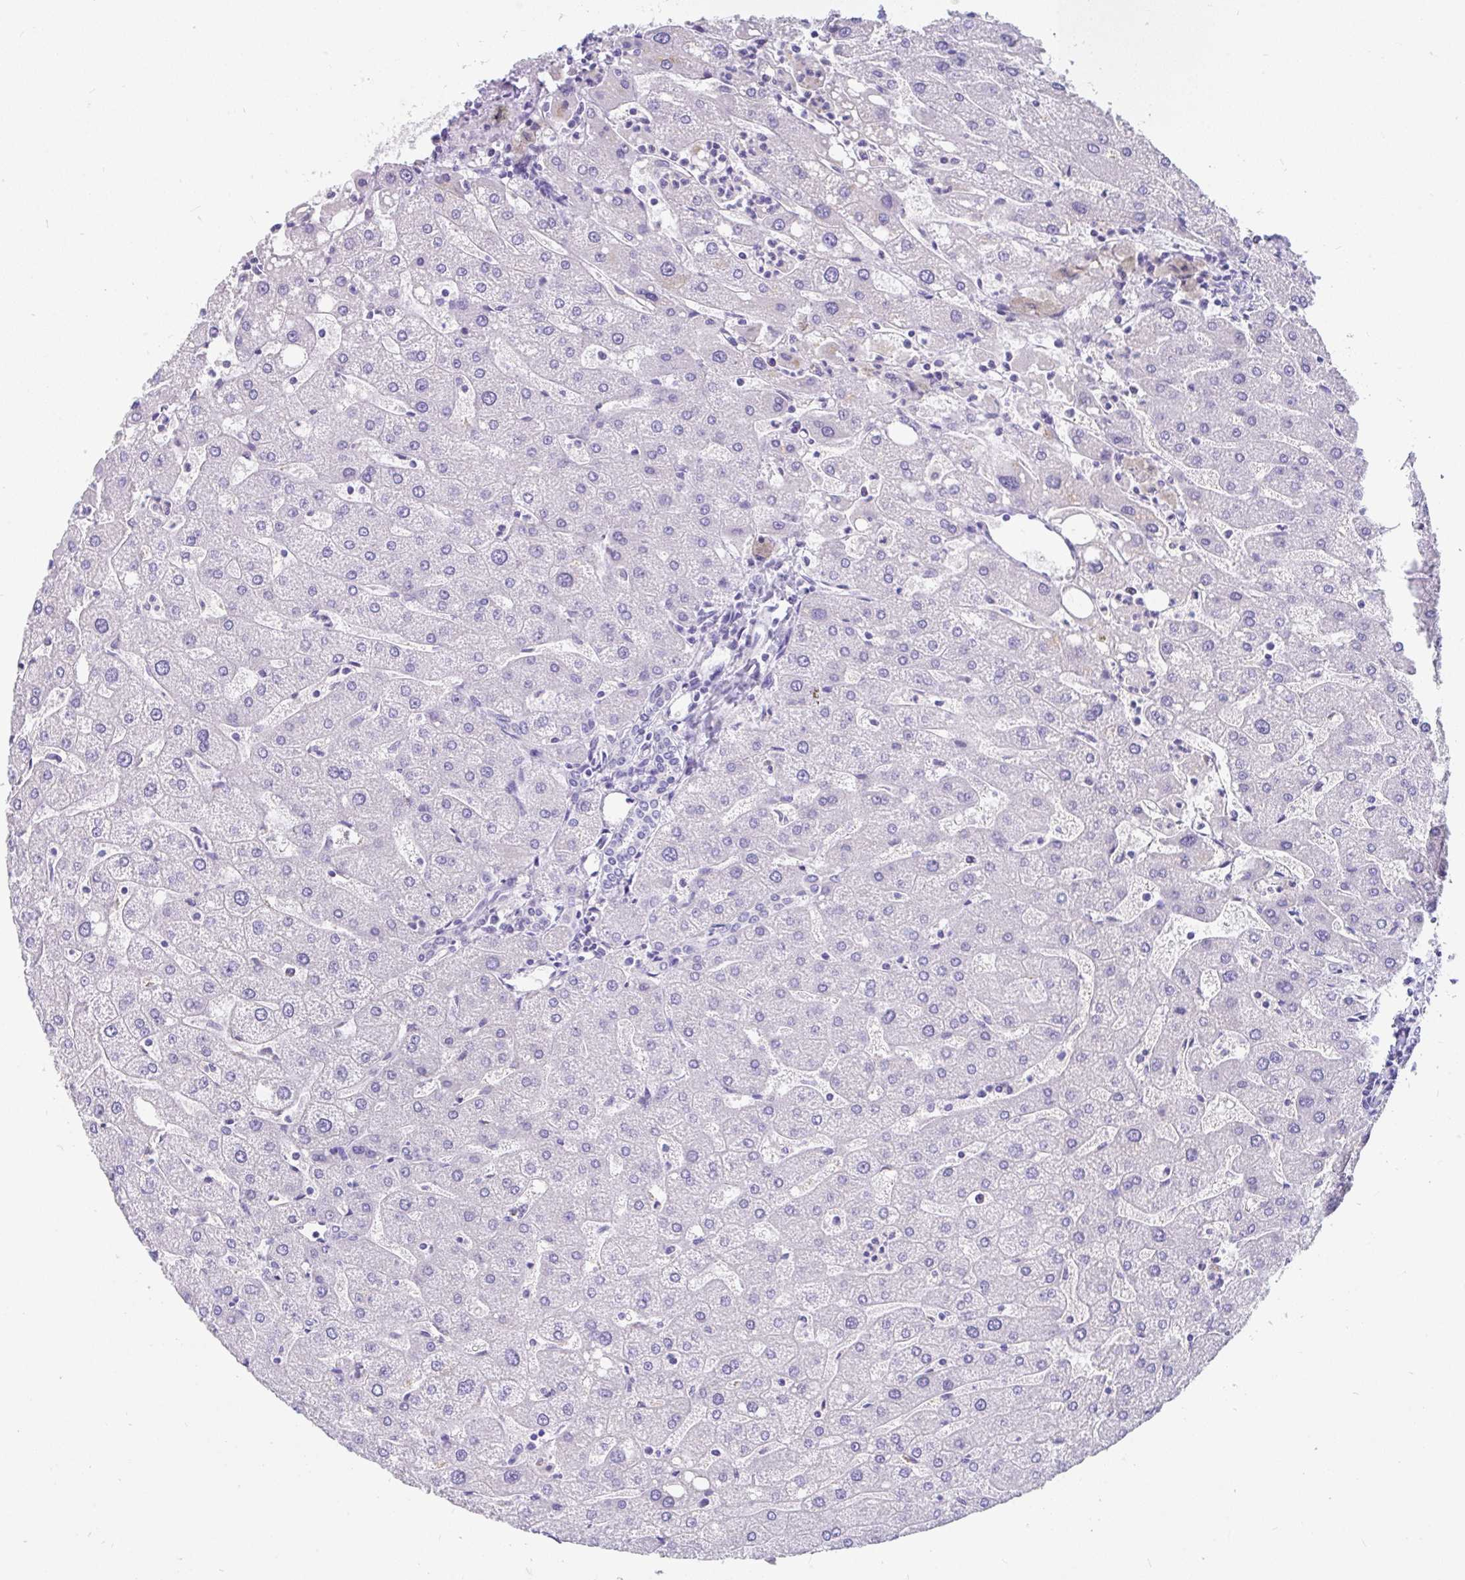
{"staining": {"intensity": "negative", "quantity": "none", "location": "none"}, "tissue": "liver", "cell_type": "Cholangiocytes", "image_type": "normal", "snomed": [{"axis": "morphology", "description": "Normal tissue, NOS"}, {"axis": "topography", "description": "Liver"}], "caption": "High power microscopy micrograph of an immunohistochemistry (IHC) histopathology image of benign liver, revealing no significant expression in cholangiocytes.", "gene": "INTS5", "patient": {"sex": "male", "age": 67}}